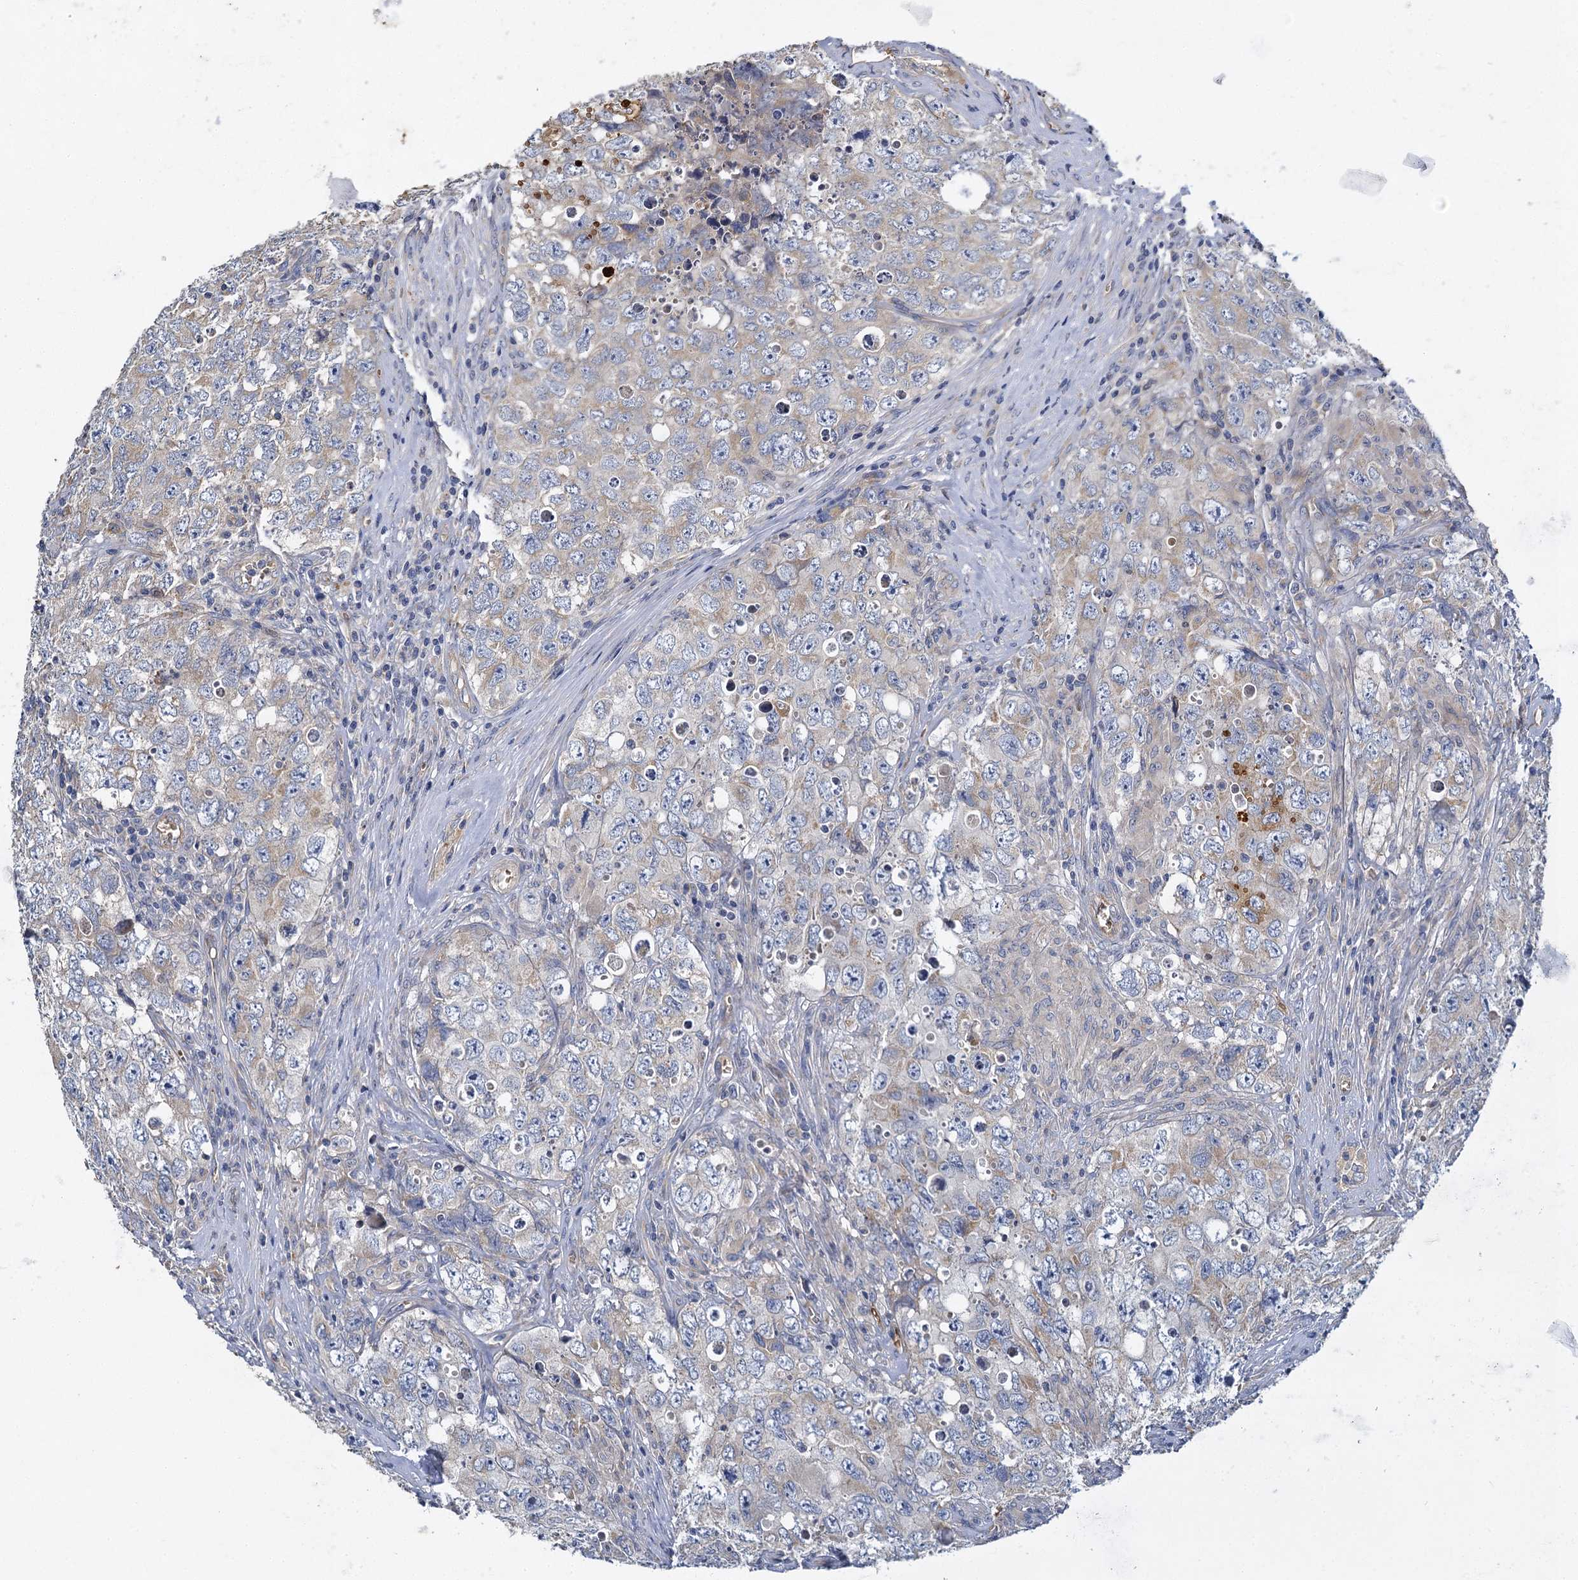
{"staining": {"intensity": "weak", "quantity": "<25%", "location": "cytoplasmic/membranous"}, "tissue": "testis cancer", "cell_type": "Tumor cells", "image_type": "cancer", "snomed": [{"axis": "morphology", "description": "Seminoma, NOS"}, {"axis": "morphology", "description": "Carcinoma, Embryonal, NOS"}, {"axis": "topography", "description": "Testis"}], "caption": "An immunohistochemistry (IHC) micrograph of testis cancer (embryonal carcinoma) is shown. There is no staining in tumor cells of testis cancer (embryonal carcinoma).", "gene": "BCS1L", "patient": {"sex": "male", "age": 43}}